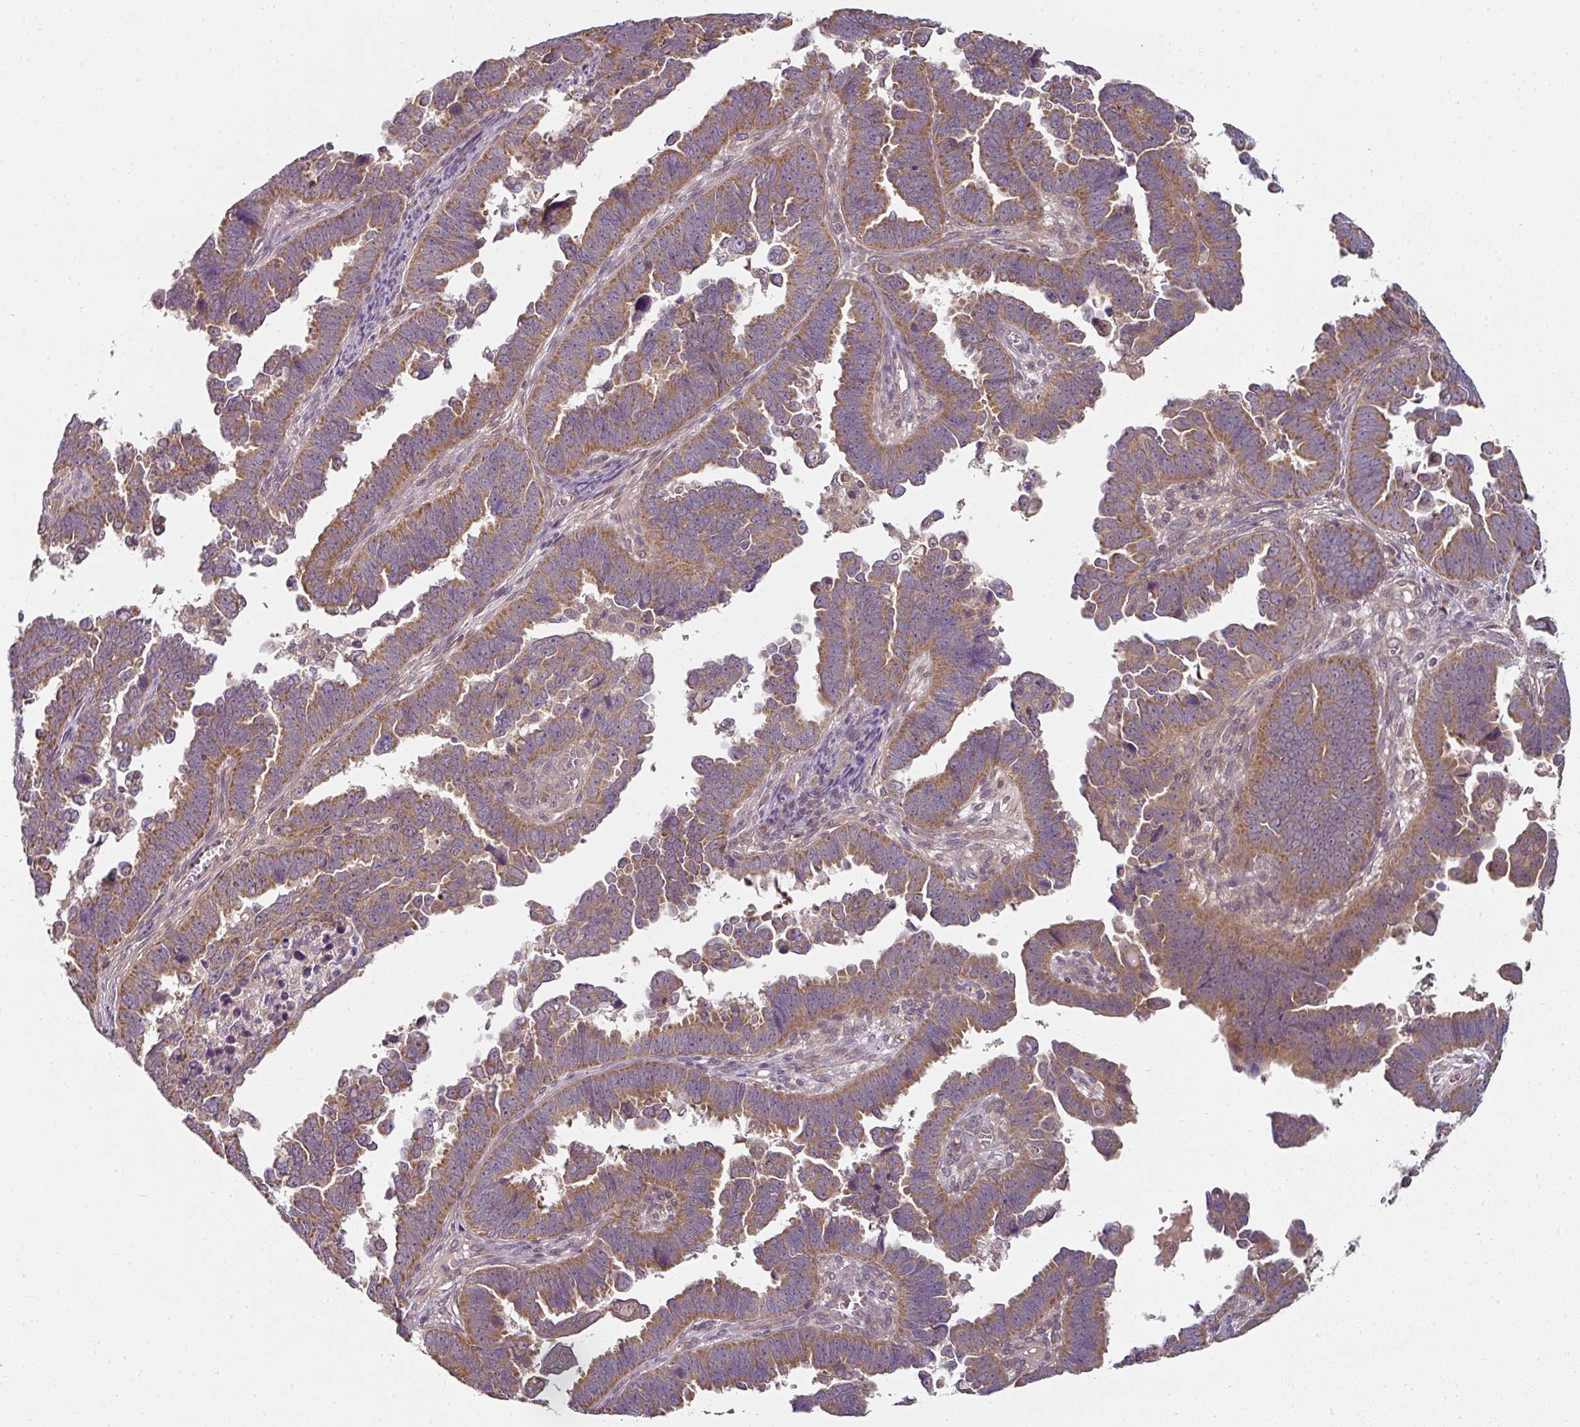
{"staining": {"intensity": "moderate", "quantity": ">75%", "location": "cytoplasmic/membranous"}, "tissue": "endometrial cancer", "cell_type": "Tumor cells", "image_type": "cancer", "snomed": [{"axis": "morphology", "description": "Adenocarcinoma, NOS"}, {"axis": "topography", "description": "Endometrium"}], "caption": "Endometrial adenocarcinoma was stained to show a protein in brown. There is medium levels of moderate cytoplasmic/membranous expression in approximately >75% of tumor cells. (IHC, brightfield microscopy, high magnification).", "gene": "MAP2K2", "patient": {"sex": "female", "age": 75}}